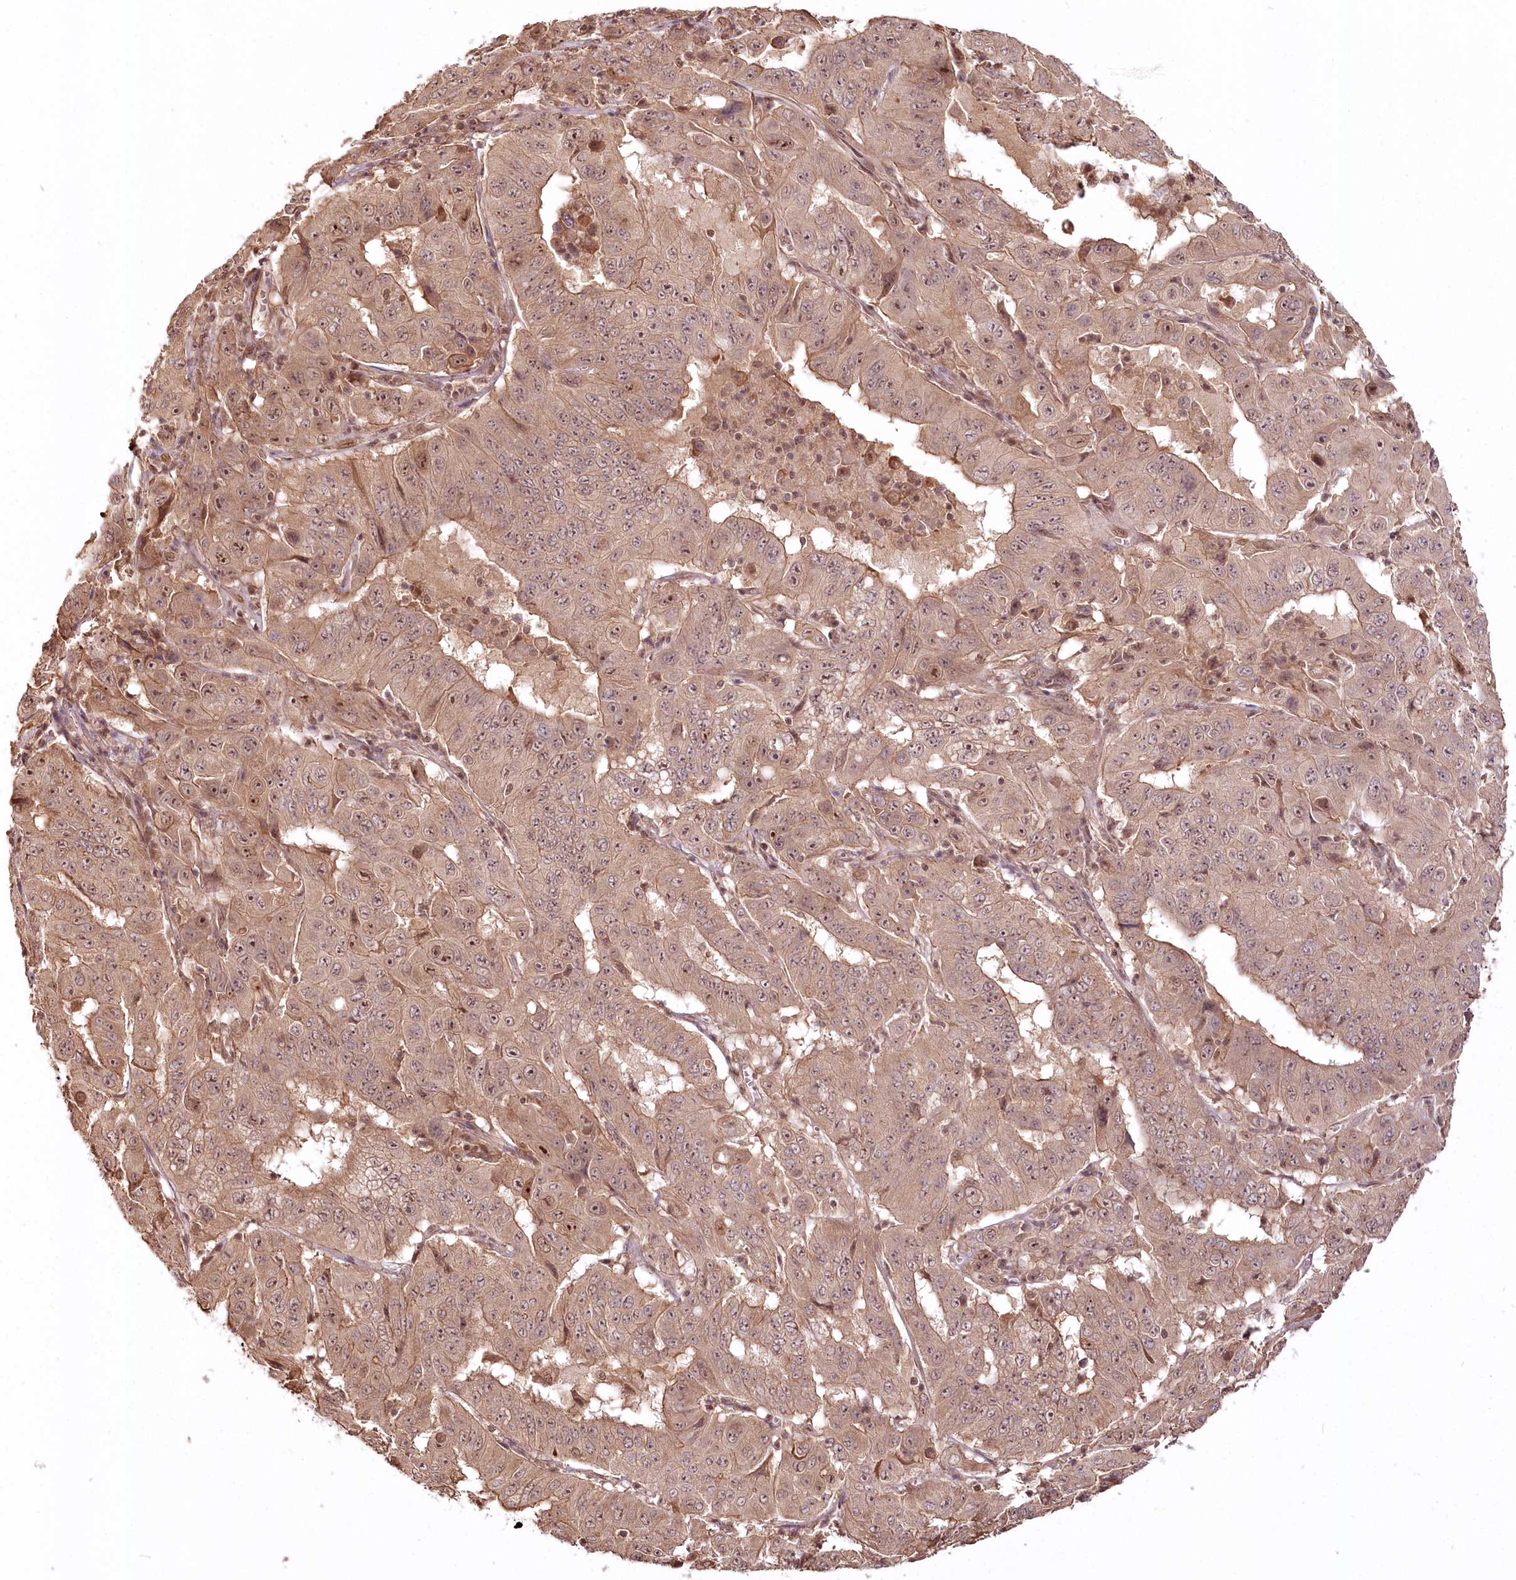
{"staining": {"intensity": "moderate", "quantity": ">75%", "location": "cytoplasmic/membranous,nuclear"}, "tissue": "pancreatic cancer", "cell_type": "Tumor cells", "image_type": "cancer", "snomed": [{"axis": "morphology", "description": "Adenocarcinoma, NOS"}, {"axis": "topography", "description": "Pancreas"}], "caption": "Immunohistochemistry (IHC) staining of pancreatic cancer, which displays medium levels of moderate cytoplasmic/membranous and nuclear expression in about >75% of tumor cells indicating moderate cytoplasmic/membranous and nuclear protein staining. The staining was performed using DAB (3,3'-diaminobenzidine) (brown) for protein detection and nuclei were counterstained in hematoxylin (blue).", "gene": "R3HDM2", "patient": {"sex": "male", "age": 63}}